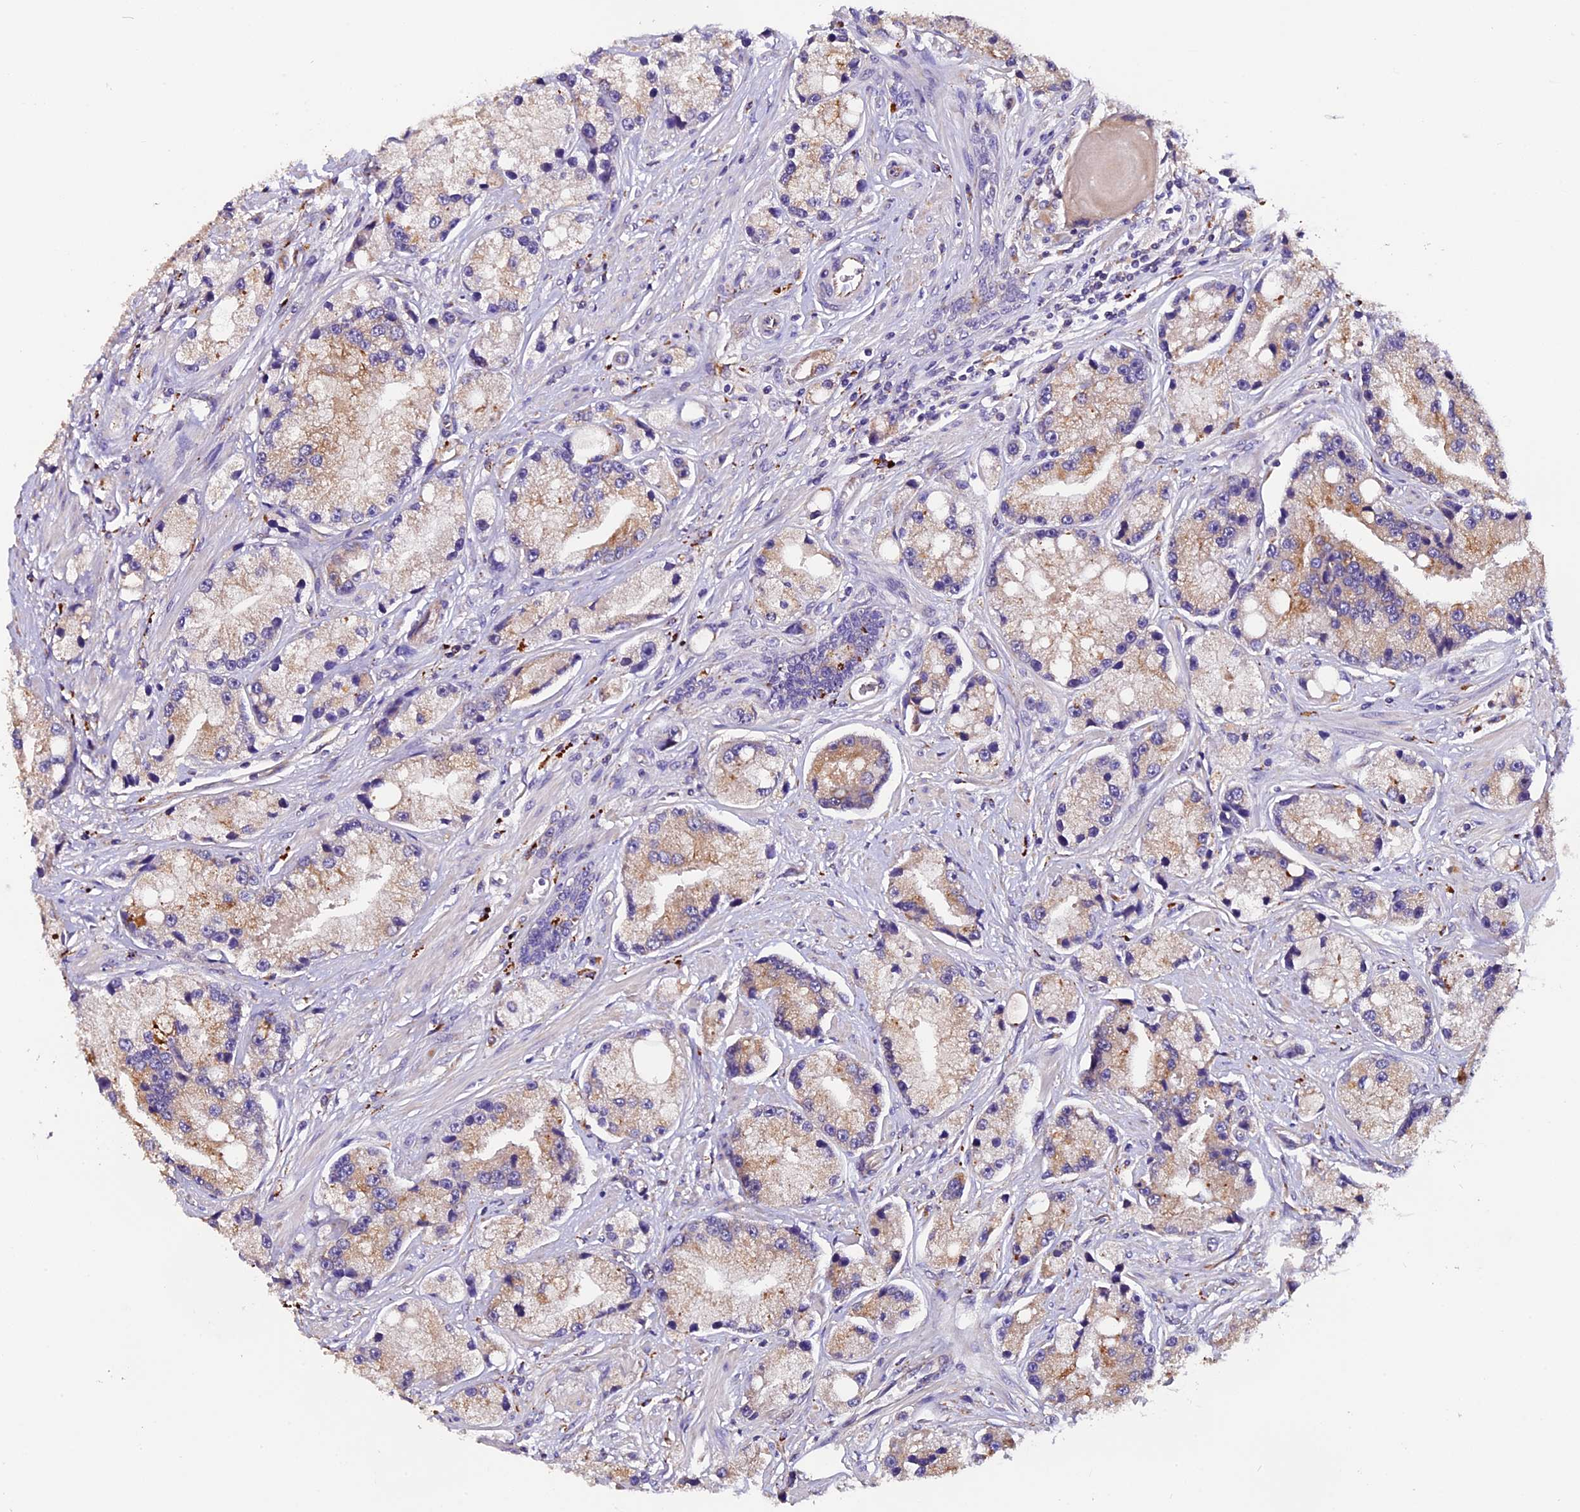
{"staining": {"intensity": "weak", "quantity": "25%-75%", "location": "cytoplasmic/membranous"}, "tissue": "prostate cancer", "cell_type": "Tumor cells", "image_type": "cancer", "snomed": [{"axis": "morphology", "description": "Adenocarcinoma, High grade"}, {"axis": "topography", "description": "Prostate"}], "caption": "High-magnification brightfield microscopy of prostate cancer (high-grade adenocarcinoma) stained with DAB (brown) and counterstained with hematoxylin (blue). tumor cells exhibit weak cytoplasmic/membranous positivity is seen in about25%-75% of cells.", "gene": "CLN5", "patient": {"sex": "male", "age": 74}}